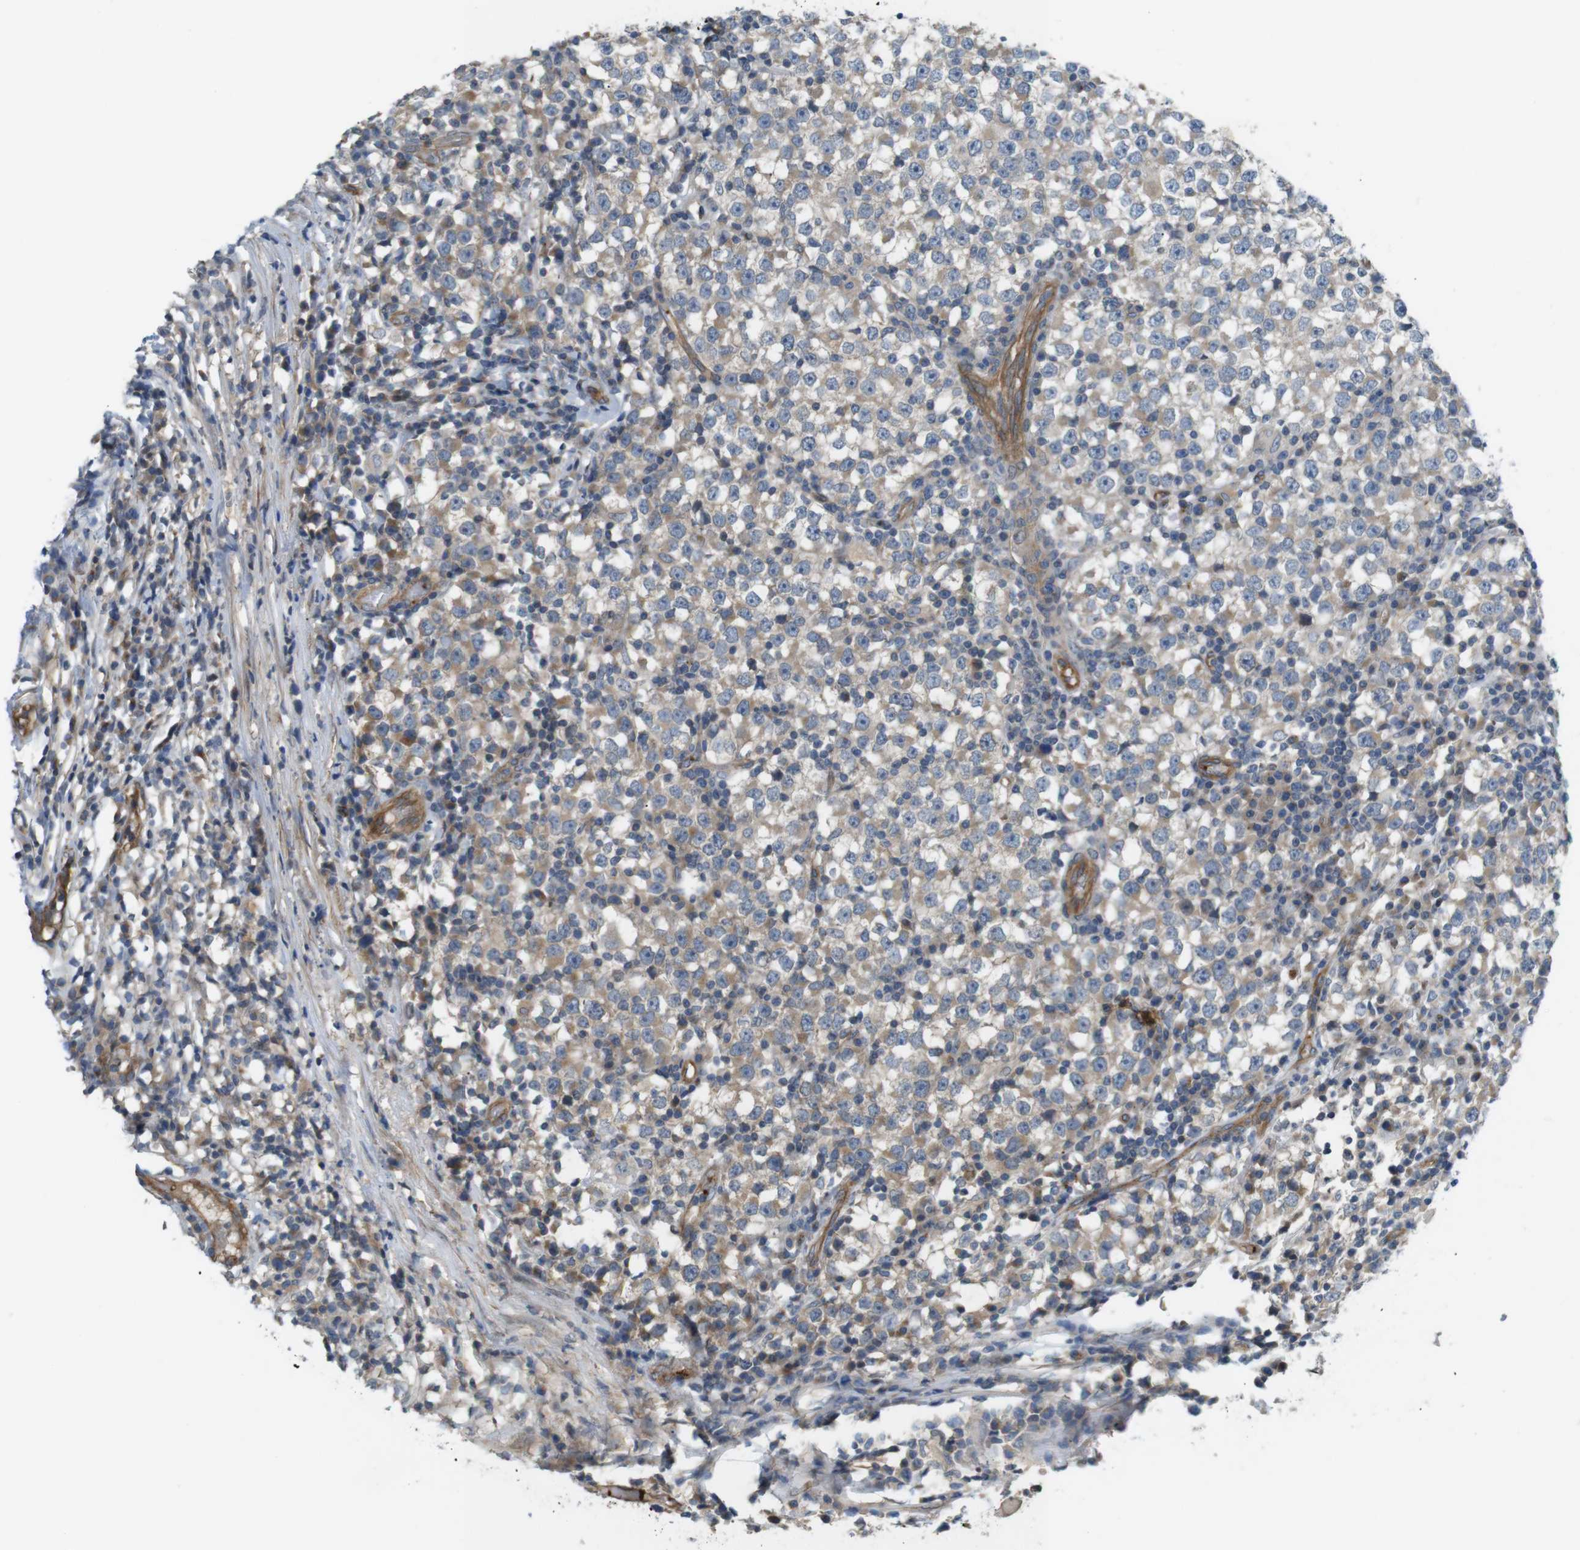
{"staining": {"intensity": "weak", "quantity": ">75%", "location": "cytoplasmic/membranous"}, "tissue": "testis cancer", "cell_type": "Tumor cells", "image_type": "cancer", "snomed": [{"axis": "morphology", "description": "Seminoma, NOS"}, {"axis": "topography", "description": "Testis"}], "caption": "DAB immunohistochemical staining of human testis seminoma exhibits weak cytoplasmic/membranous protein expression in about >75% of tumor cells.", "gene": "BVES", "patient": {"sex": "male", "age": 65}}